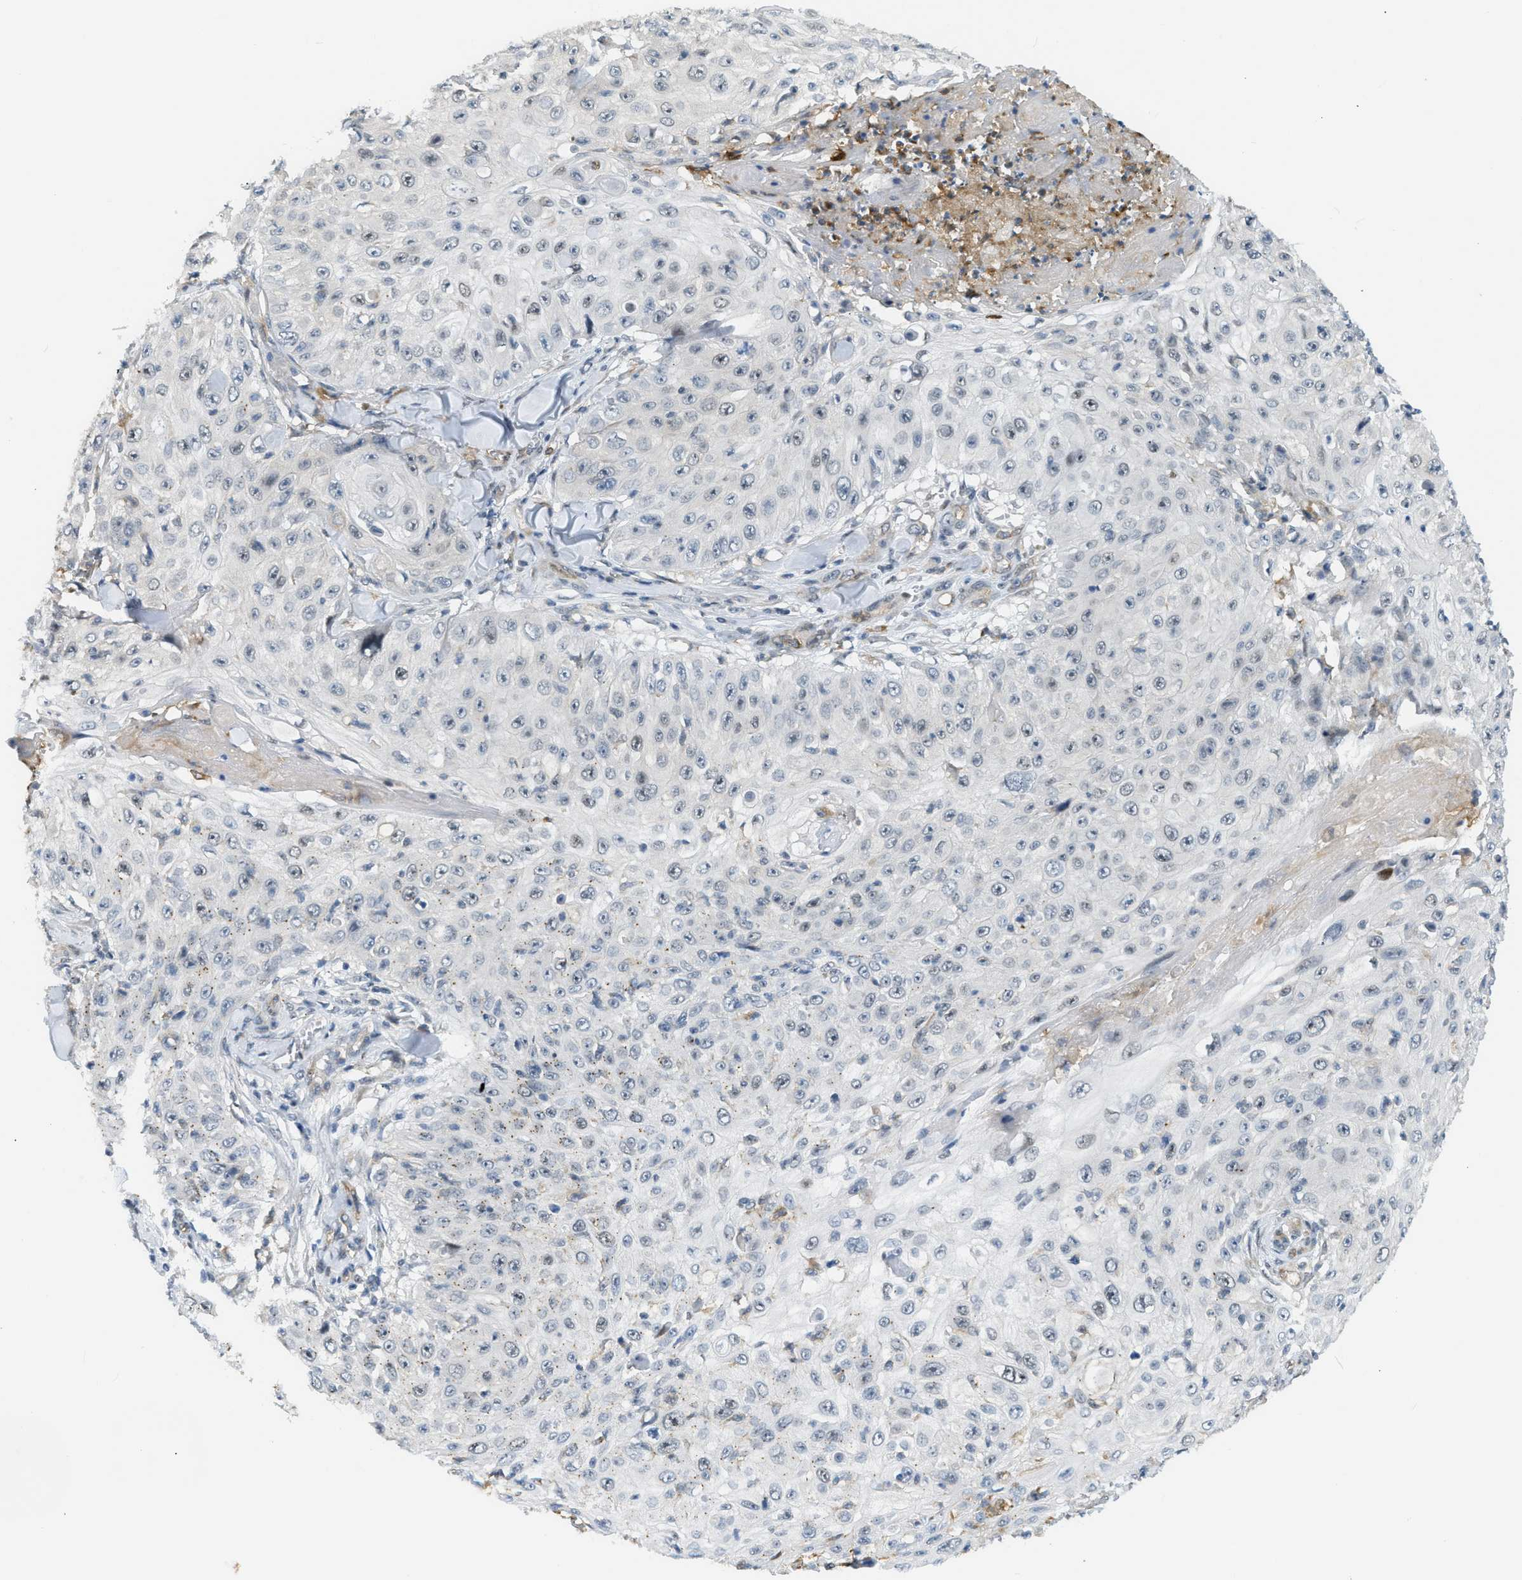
{"staining": {"intensity": "negative", "quantity": "none", "location": "none"}, "tissue": "skin cancer", "cell_type": "Tumor cells", "image_type": "cancer", "snomed": [{"axis": "morphology", "description": "Squamous cell carcinoma, NOS"}, {"axis": "topography", "description": "Skin"}], "caption": "This is an immunohistochemistry photomicrograph of squamous cell carcinoma (skin). There is no positivity in tumor cells.", "gene": "ZNF408", "patient": {"sex": "male", "age": 86}}